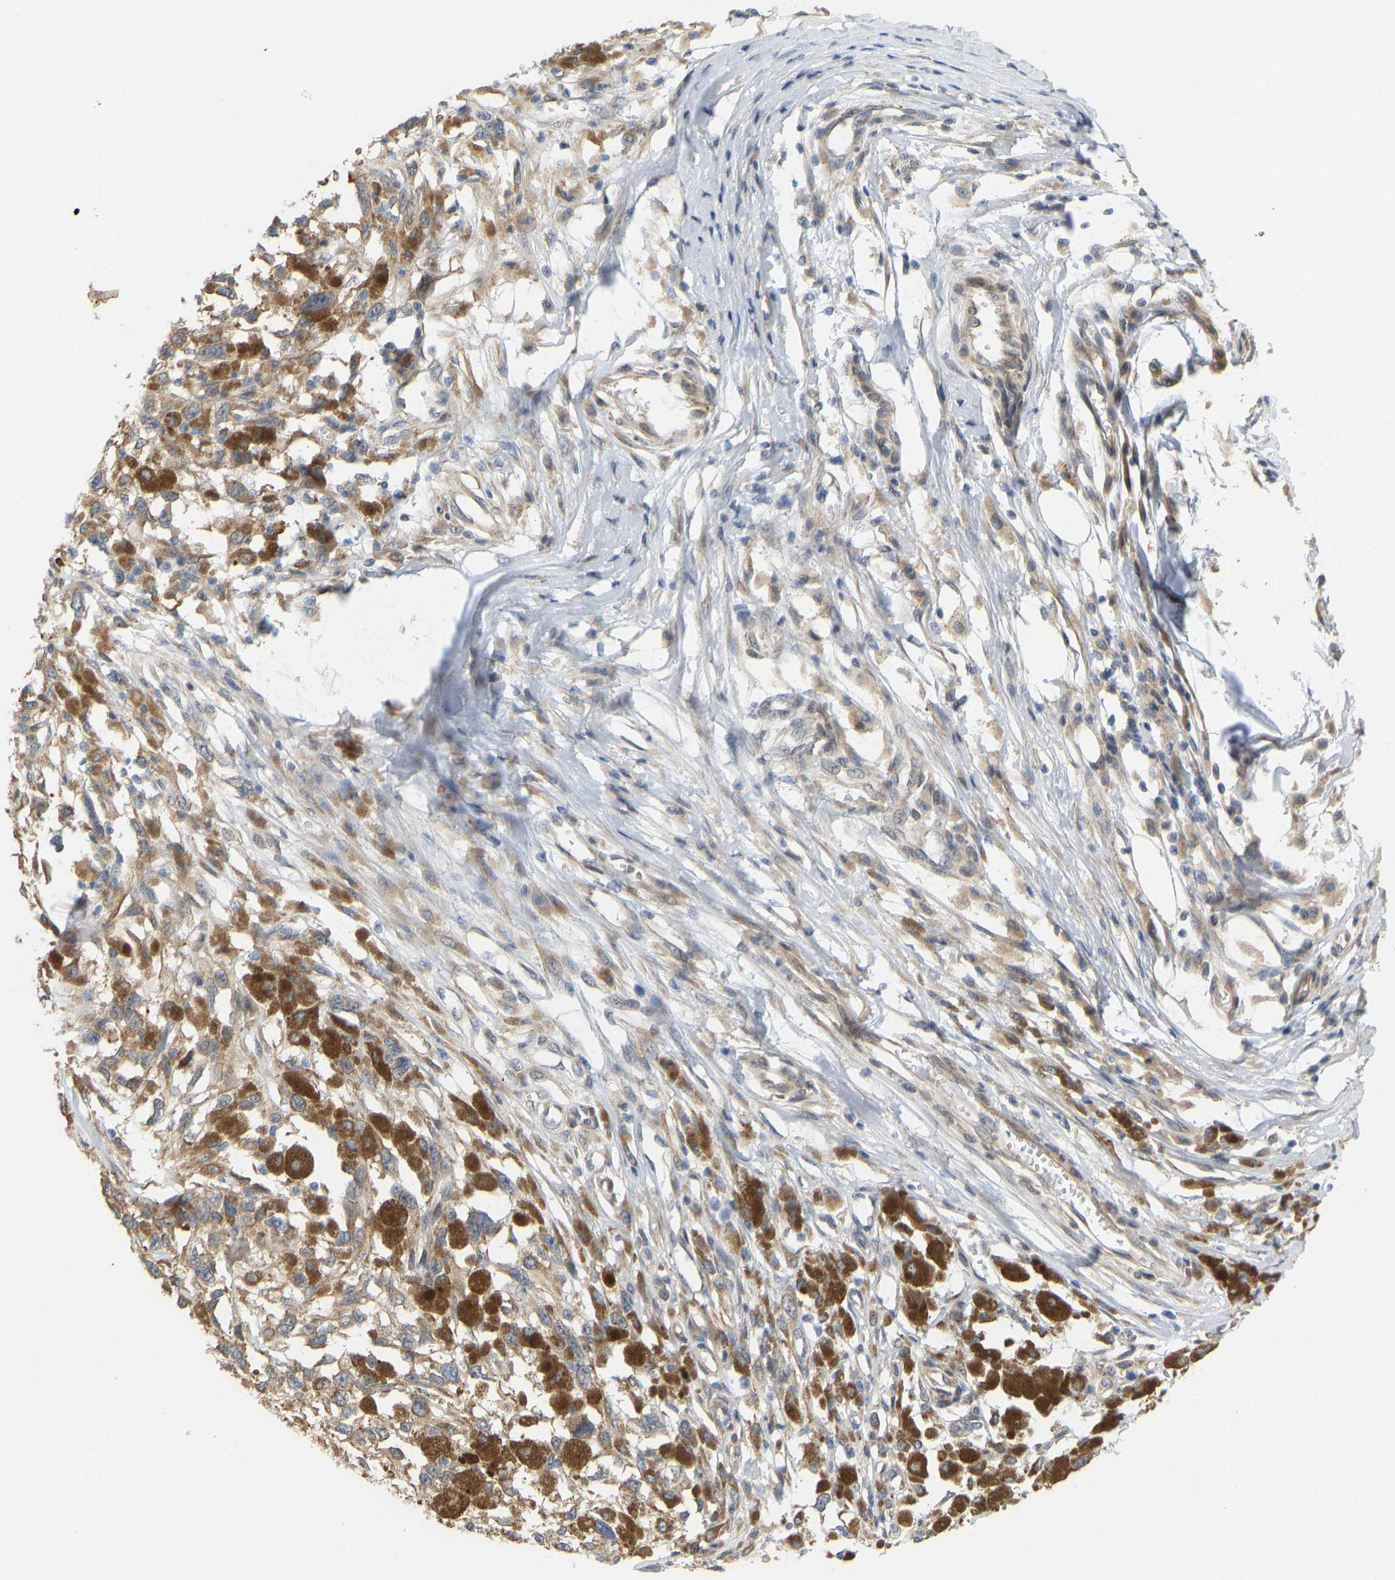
{"staining": {"intensity": "moderate", "quantity": ">75%", "location": "cytoplasmic/membranous"}, "tissue": "melanoma", "cell_type": "Tumor cells", "image_type": "cancer", "snomed": [{"axis": "morphology", "description": "Malignant melanoma, Metastatic site"}, {"axis": "topography", "description": "Lymph node"}], "caption": "An image showing moderate cytoplasmic/membranous staining in about >75% of tumor cells in malignant melanoma (metastatic site), as visualized by brown immunohistochemical staining.", "gene": "BEND3", "patient": {"sex": "male", "age": 59}}